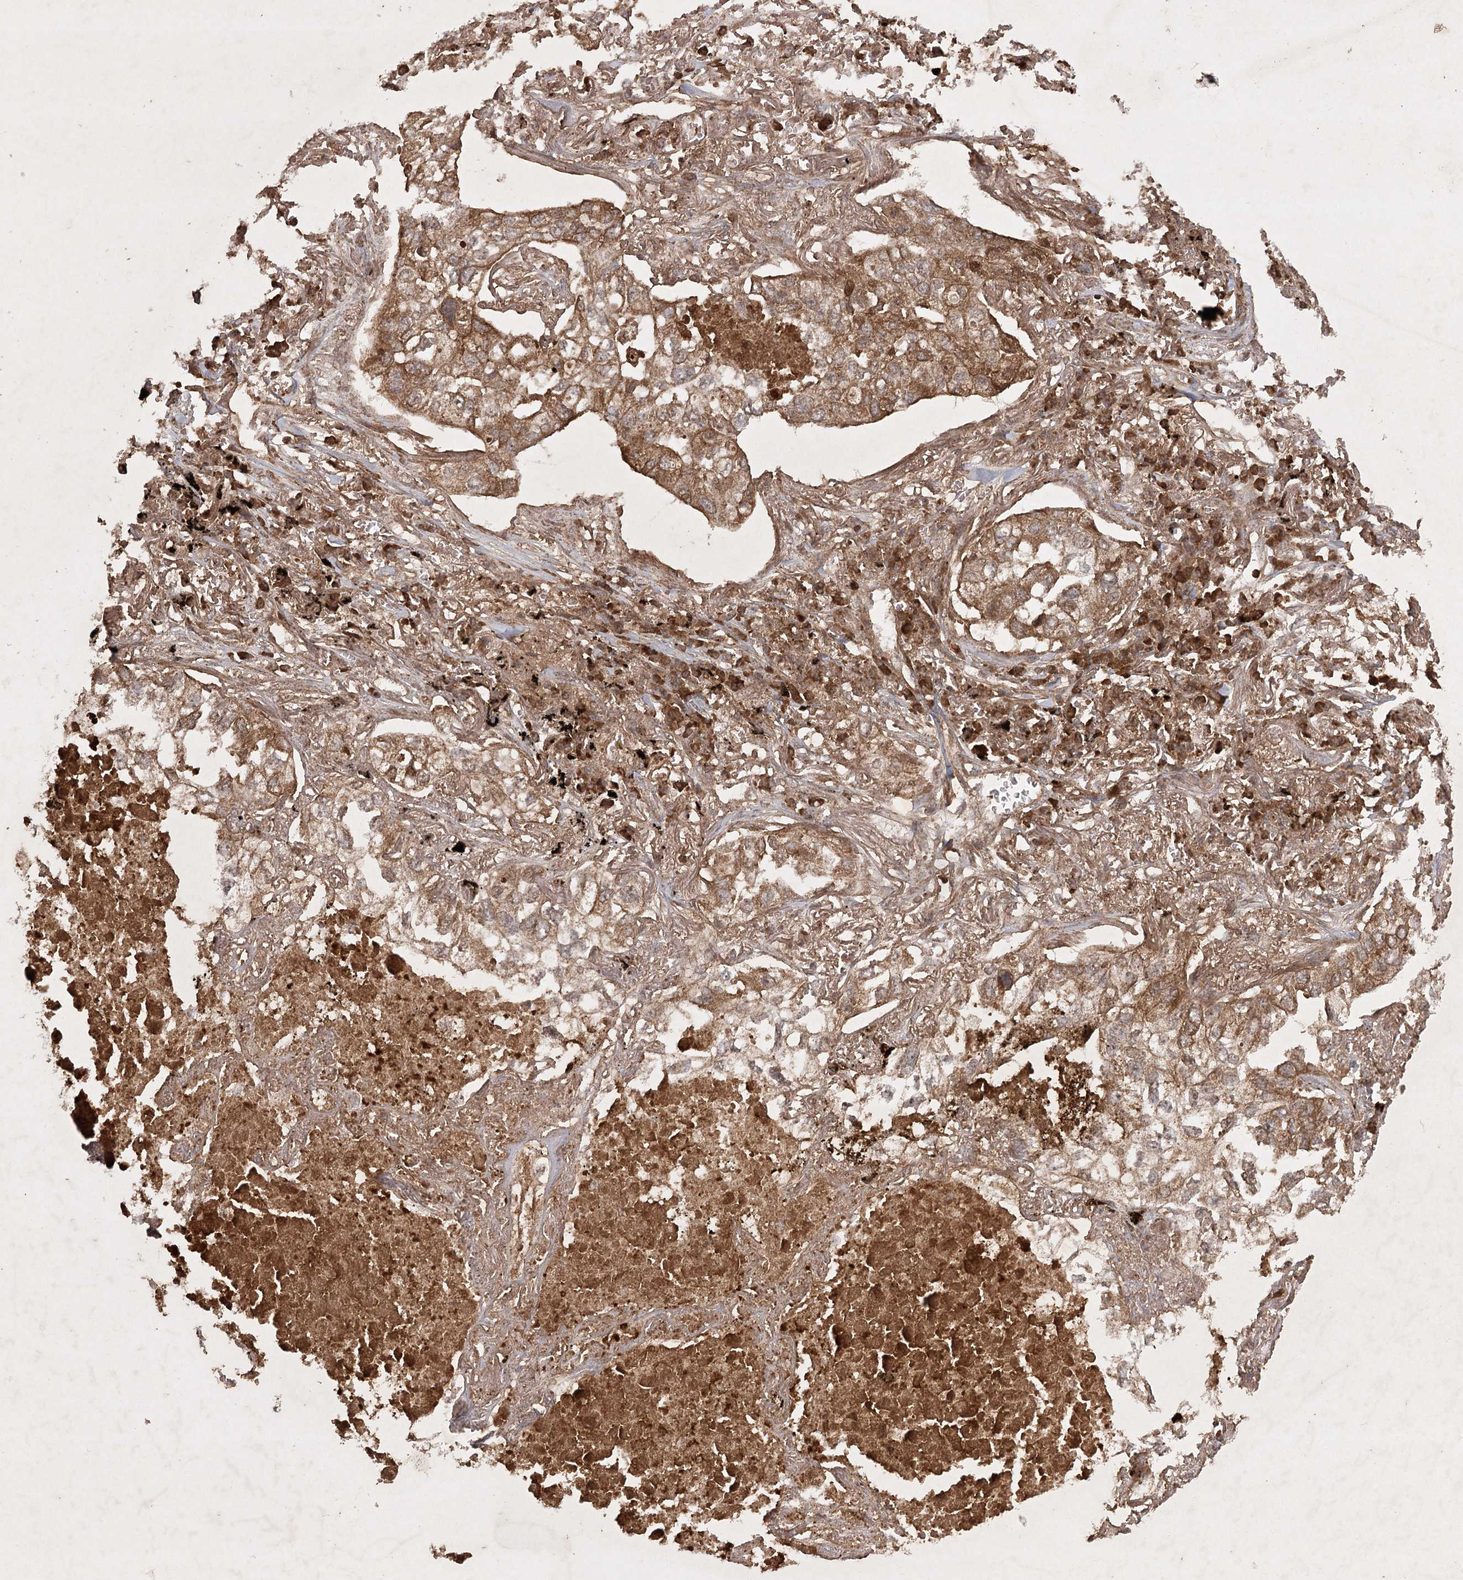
{"staining": {"intensity": "moderate", "quantity": ">75%", "location": "cytoplasmic/membranous"}, "tissue": "lung cancer", "cell_type": "Tumor cells", "image_type": "cancer", "snomed": [{"axis": "morphology", "description": "Adenocarcinoma, NOS"}, {"axis": "topography", "description": "Lung"}], "caption": "Adenocarcinoma (lung) stained for a protein reveals moderate cytoplasmic/membranous positivity in tumor cells.", "gene": "ARL13A", "patient": {"sex": "male", "age": 65}}